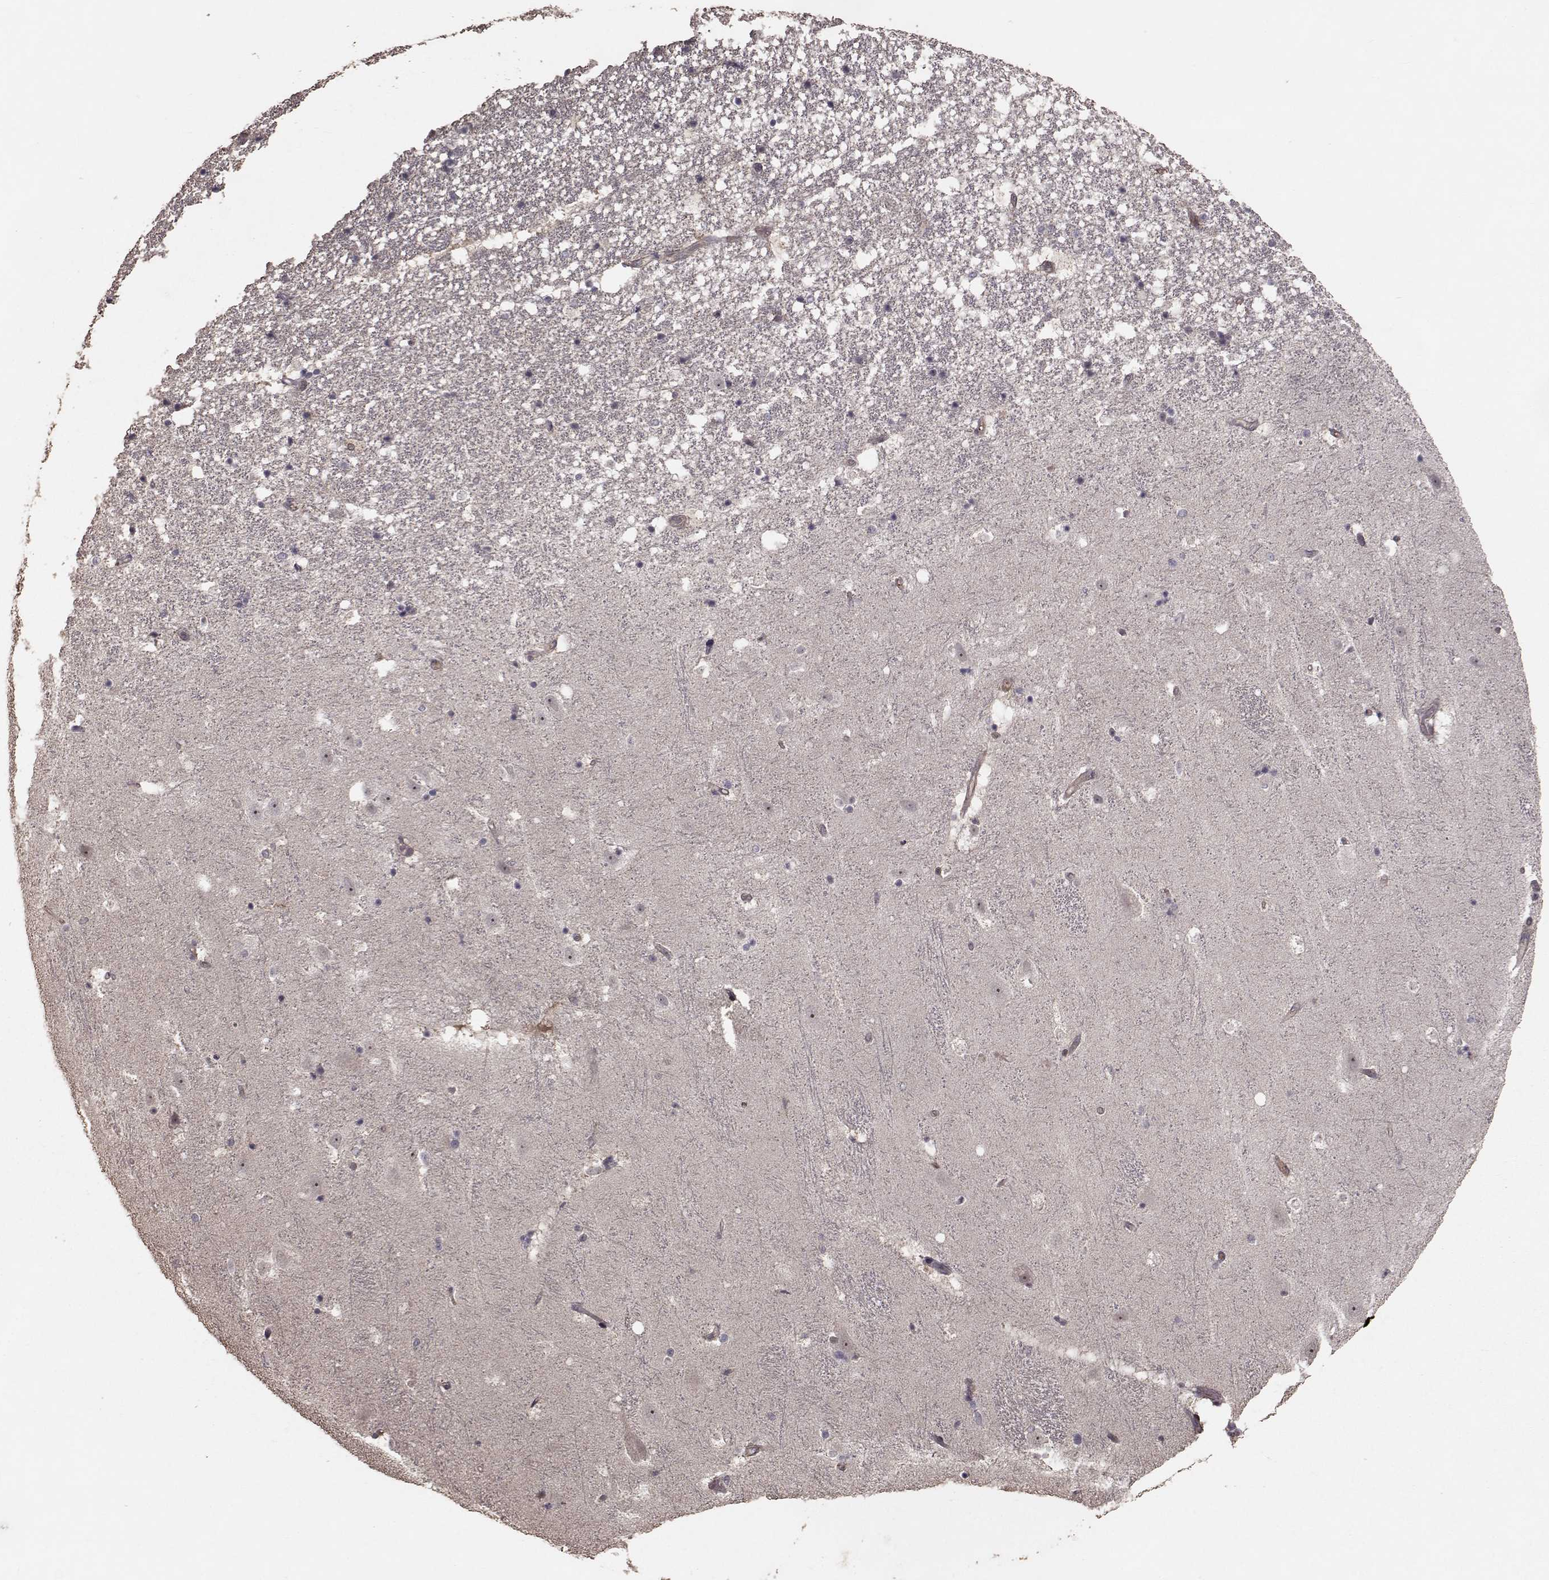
{"staining": {"intensity": "negative", "quantity": "none", "location": "none"}, "tissue": "hippocampus", "cell_type": "Glial cells", "image_type": "normal", "snomed": [{"axis": "morphology", "description": "Normal tissue, NOS"}, {"axis": "topography", "description": "Hippocampus"}], "caption": "Immunohistochemistry (IHC) photomicrograph of normal hippocampus: human hippocampus stained with DAB reveals no significant protein staining in glial cells.", "gene": "TRIP10", "patient": {"sex": "male", "age": 49}}